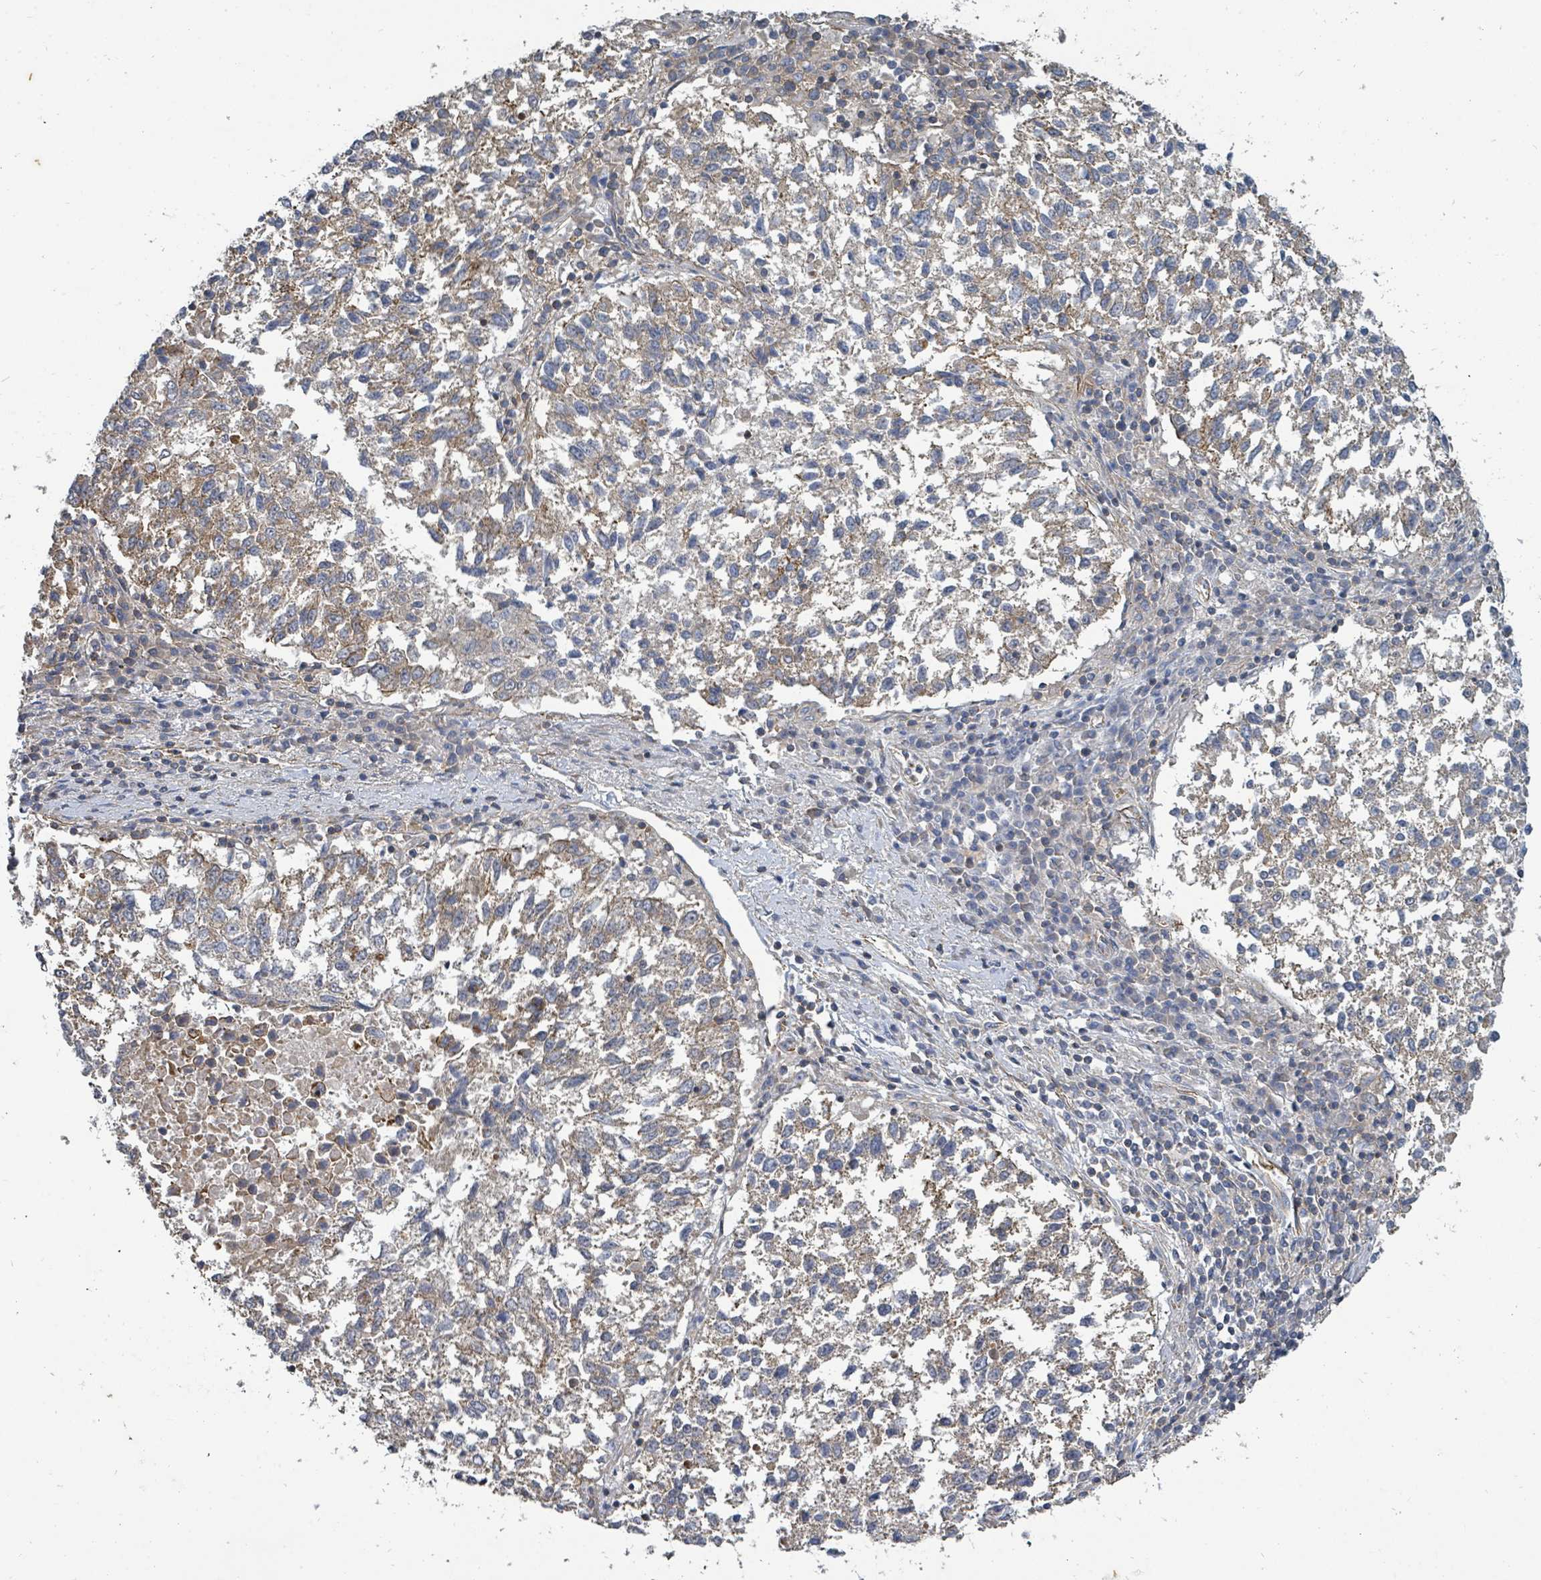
{"staining": {"intensity": "moderate", "quantity": ">75%", "location": "cytoplasmic/membranous"}, "tissue": "lung cancer", "cell_type": "Tumor cells", "image_type": "cancer", "snomed": [{"axis": "morphology", "description": "Squamous cell carcinoma, NOS"}, {"axis": "topography", "description": "Lung"}], "caption": "This is an image of immunohistochemistry (IHC) staining of lung squamous cell carcinoma, which shows moderate positivity in the cytoplasmic/membranous of tumor cells.", "gene": "BOLA2B", "patient": {"sex": "male", "age": 73}}